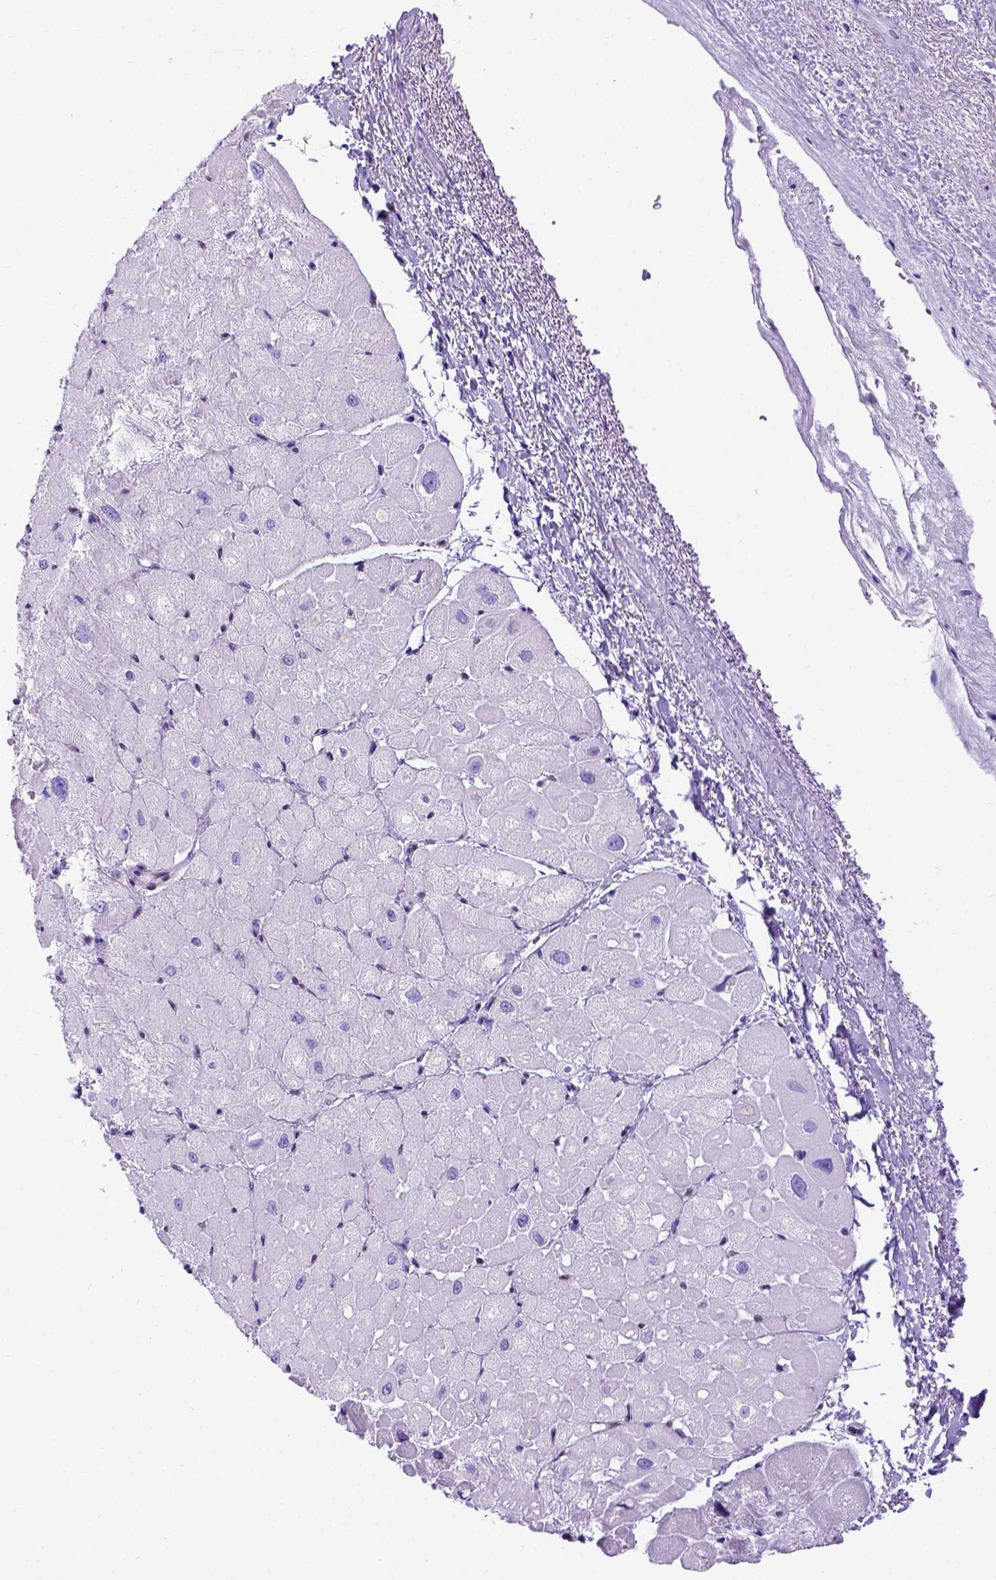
{"staining": {"intensity": "negative", "quantity": "none", "location": "none"}, "tissue": "heart muscle", "cell_type": "Cardiomyocytes", "image_type": "normal", "snomed": [{"axis": "morphology", "description": "Normal tissue, NOS"}, {"axis": "topography", "description": "Heart"}], "caption": "A histopathology image of human heart muscle is negative for staining in cardiomyocytes. The staining was performed using DAB (3,3'-diaminobenzidine) to visualize the protein expression in brown, while the nuclei were stained in blue with hematoxylin (Magnification: 20x).", "gene": "MEOX2", "patient": {"sex": "male", "age": 62}}